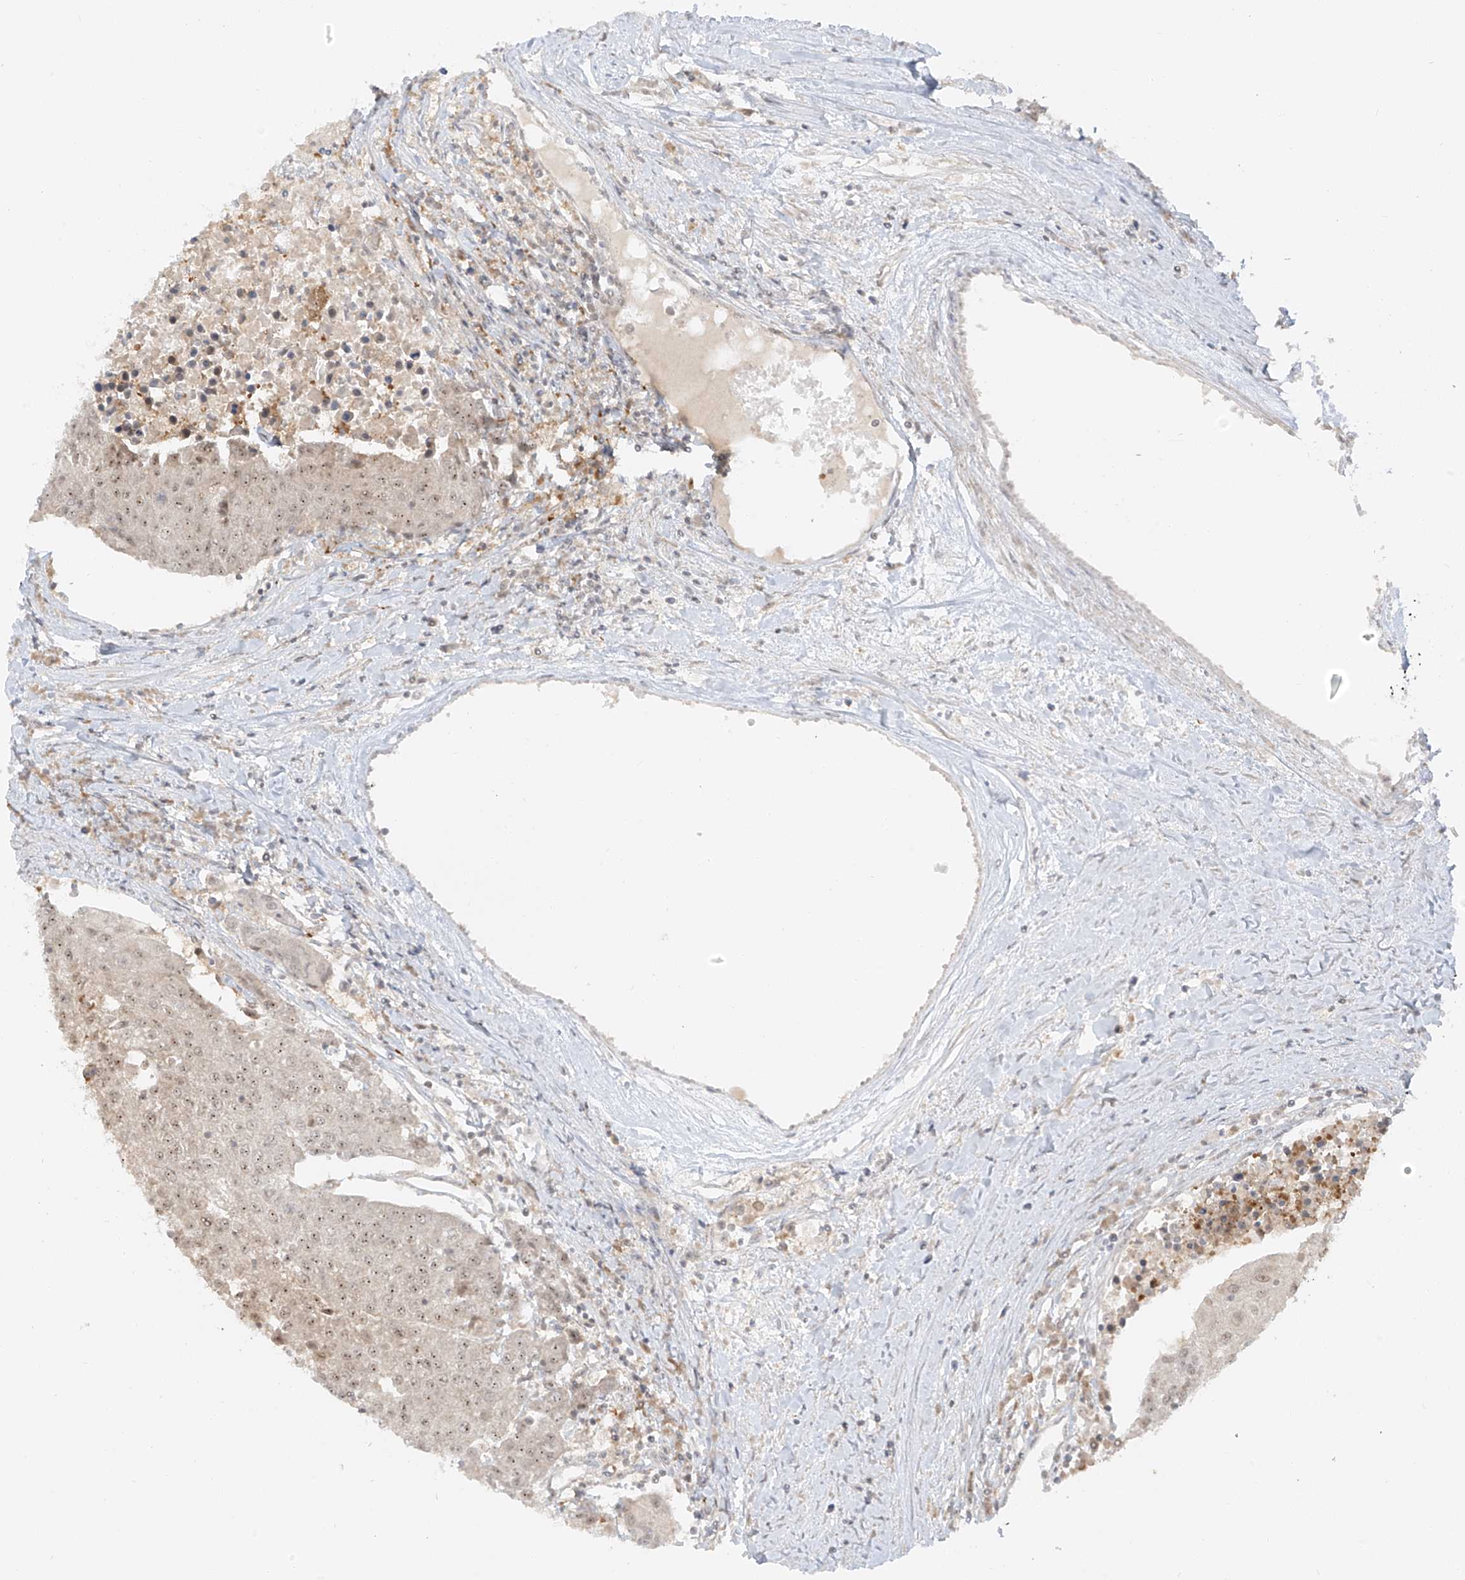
{"staining": {"intensity": "weak", "quantity": ">75%", "location": "cytoplasmic/membranous,nuclear"}, "tissue": "urothelial cancer", "cell_type": "Tumor cells", "image_type": "cancer", "snomed": [{"axis": "morphology", "description": "Urothelial carcinoma, High grade"}, {"axis": "topography", "description": "Urinary bladder"}], "caption": "Urothelial carcinoma (high-grade) stained with DAB immunohistochemistry (IHC) reveals low levels of weak cytoplasmic/membranous and nuclear expression in approximately >75% of tumor cells.", "gene": "MIPEP", "patient": {"sex": "female", "age": 85}}